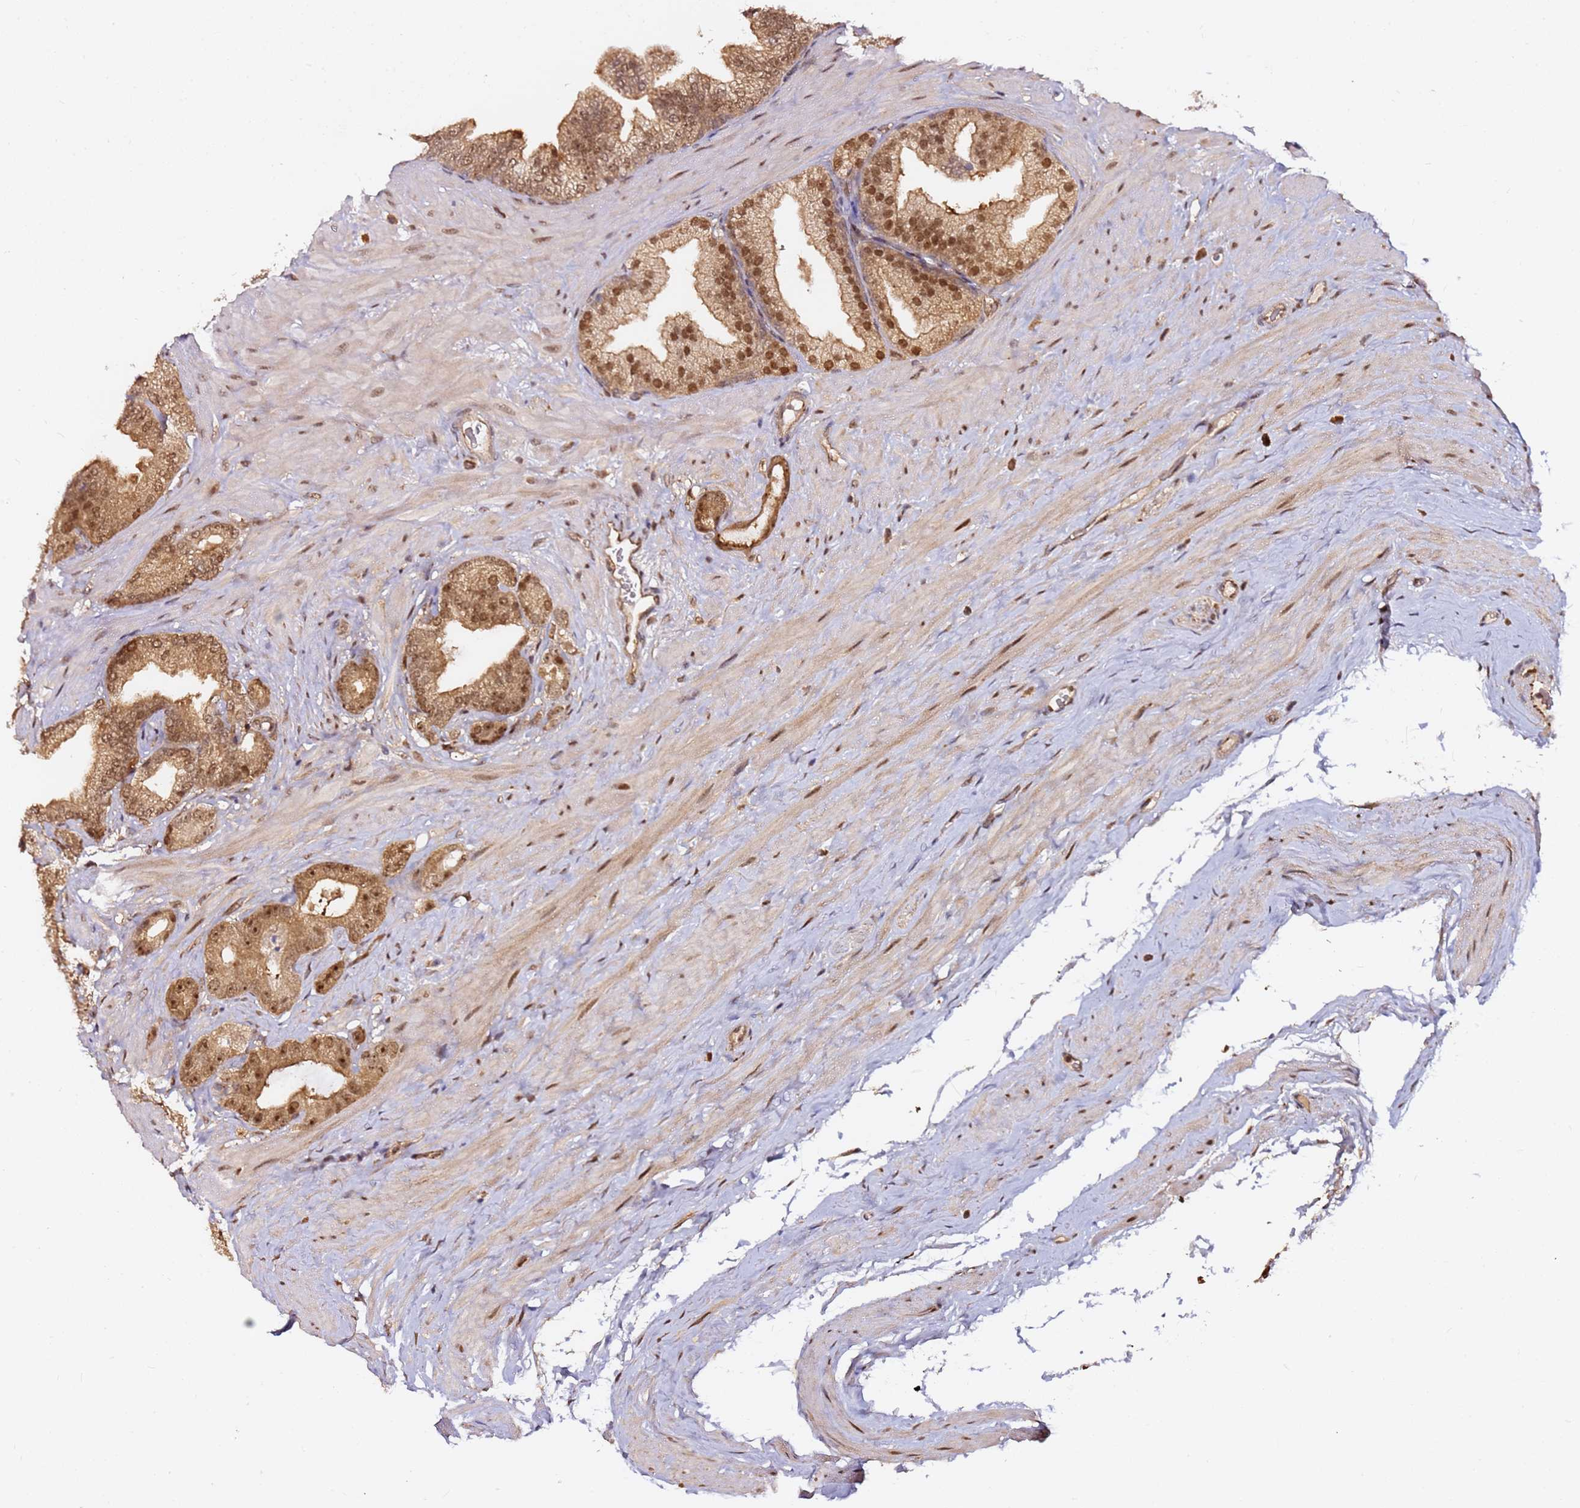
{"staining": {"intensity": "moderate", "quantity": ">75%", "location": "cytoplasmic/membranous,nuclear"}, "tissue": "prostate cancer", "cell_type": "Tumor cells", "image_type": "cancer", "snomed": [{"axis": "morphology", "description": "Adenocarcinoma, Low grade"}, {"axis": "topography", "description": "Prostate"}], "caption": "Protein expression analysis of human prostate cancer reveals moderate cytoplasmic/membranous and nuclear expression in approximately >75% of tumor cells. (Stains: DAB (3,3'-diaminobenzidine) in brown, nuclei in blue, Microscopy: brightfield microscopy at high magnification).", "gene": "RGS18", "patient": {"sex": "male", "age": 63}}